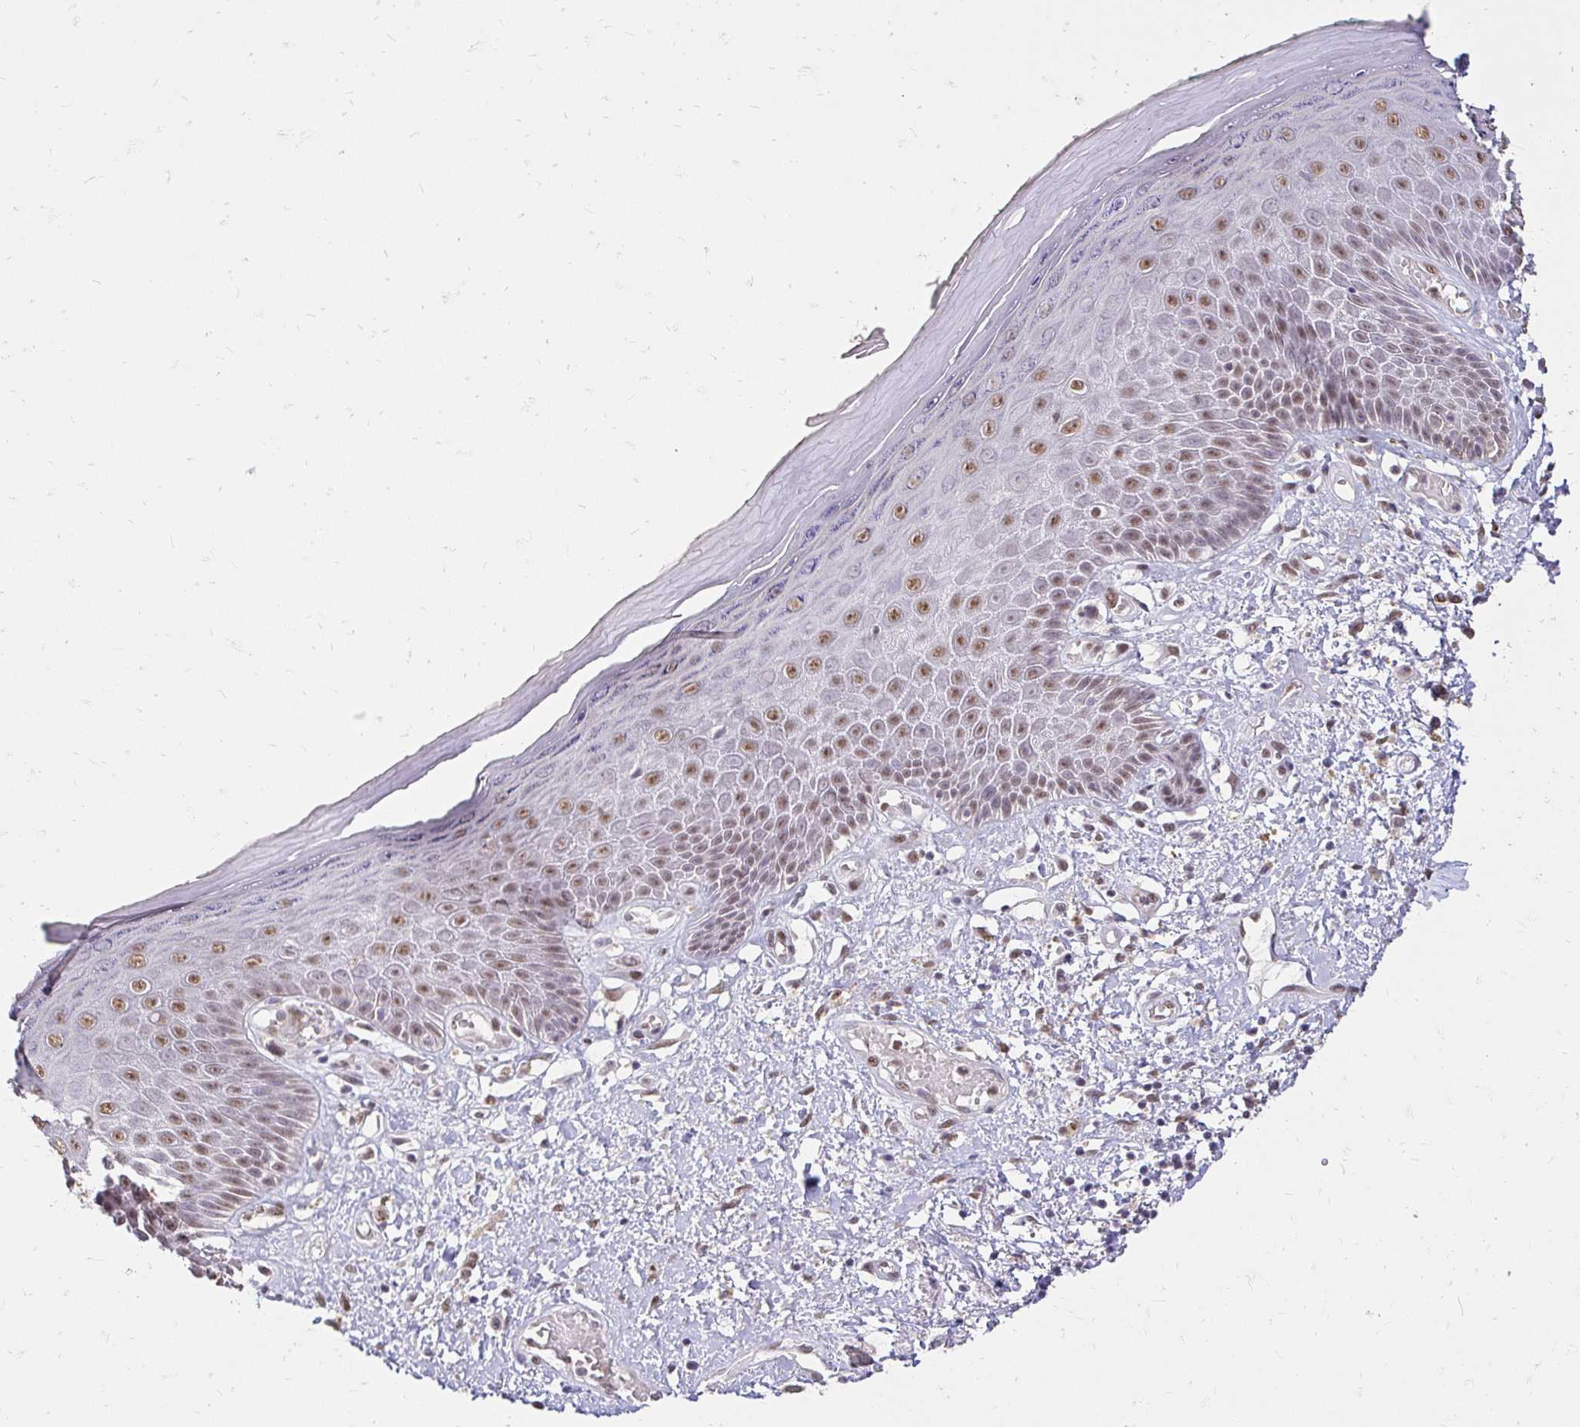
{"staining": {"intensity": "moderate", "quantity": "25%-75%", "location": "nuclear"}, "tissue": "skin", "cell_type": "Epidermal cells", "image_type": "normal", "snomed": [{"axis": "morphology", "description": "Normal tissue, NOS"}, {"axis": "topography", "description": "Anal"}, {"axis": "topography", "description": "Peripheral nerve tissue"}], "caption": "Skin stained with IHC displays moderate nuclear positivity in approximately 25%-75% of epidermal cells. The protein is stained brown, and the nuclei are stained in blue (DAB IHC with brightfield microscopy, high magnification).", "gene": "RIMS4", "patient": {"sex": "male", "age": 78}}